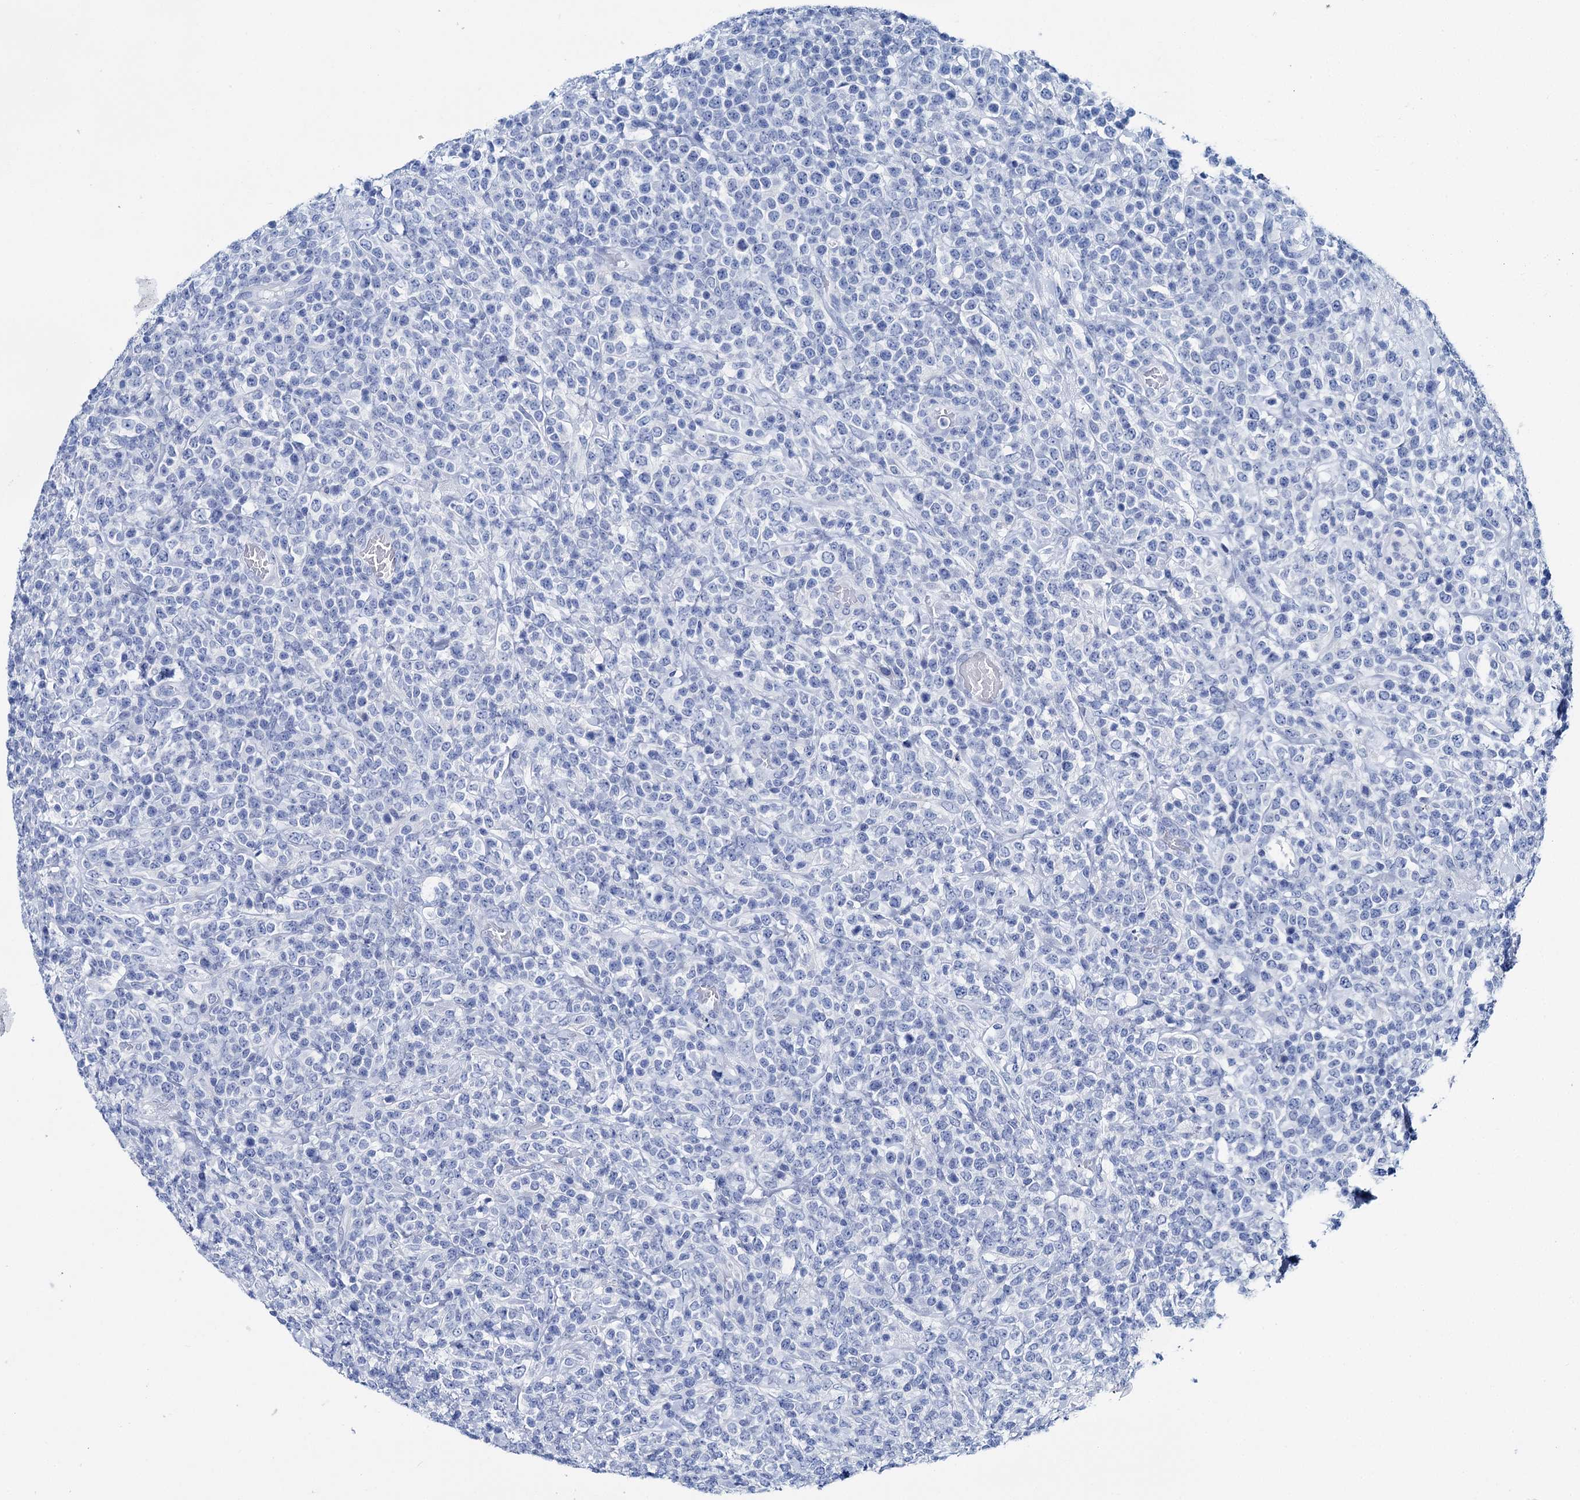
{"staining": {"intensity": "negative", "quantity": "none", "location": "none"}, "tissue": "lymphoma", "cell_type": "Tumor cells", "image_type": "cancer", "snomed": [{"axis": "morphology", "description": "Malignant lymphoma, non-Hodgkin's type, High grade"}, {"axis": "topography", "description": "Colon"}], "caption": "A photomicrograph of lymphoma stained for a protein displays no brown staining in tumor cells.", "gene": "BRINP1", "patient": {"sex": "female", "age": 53}}